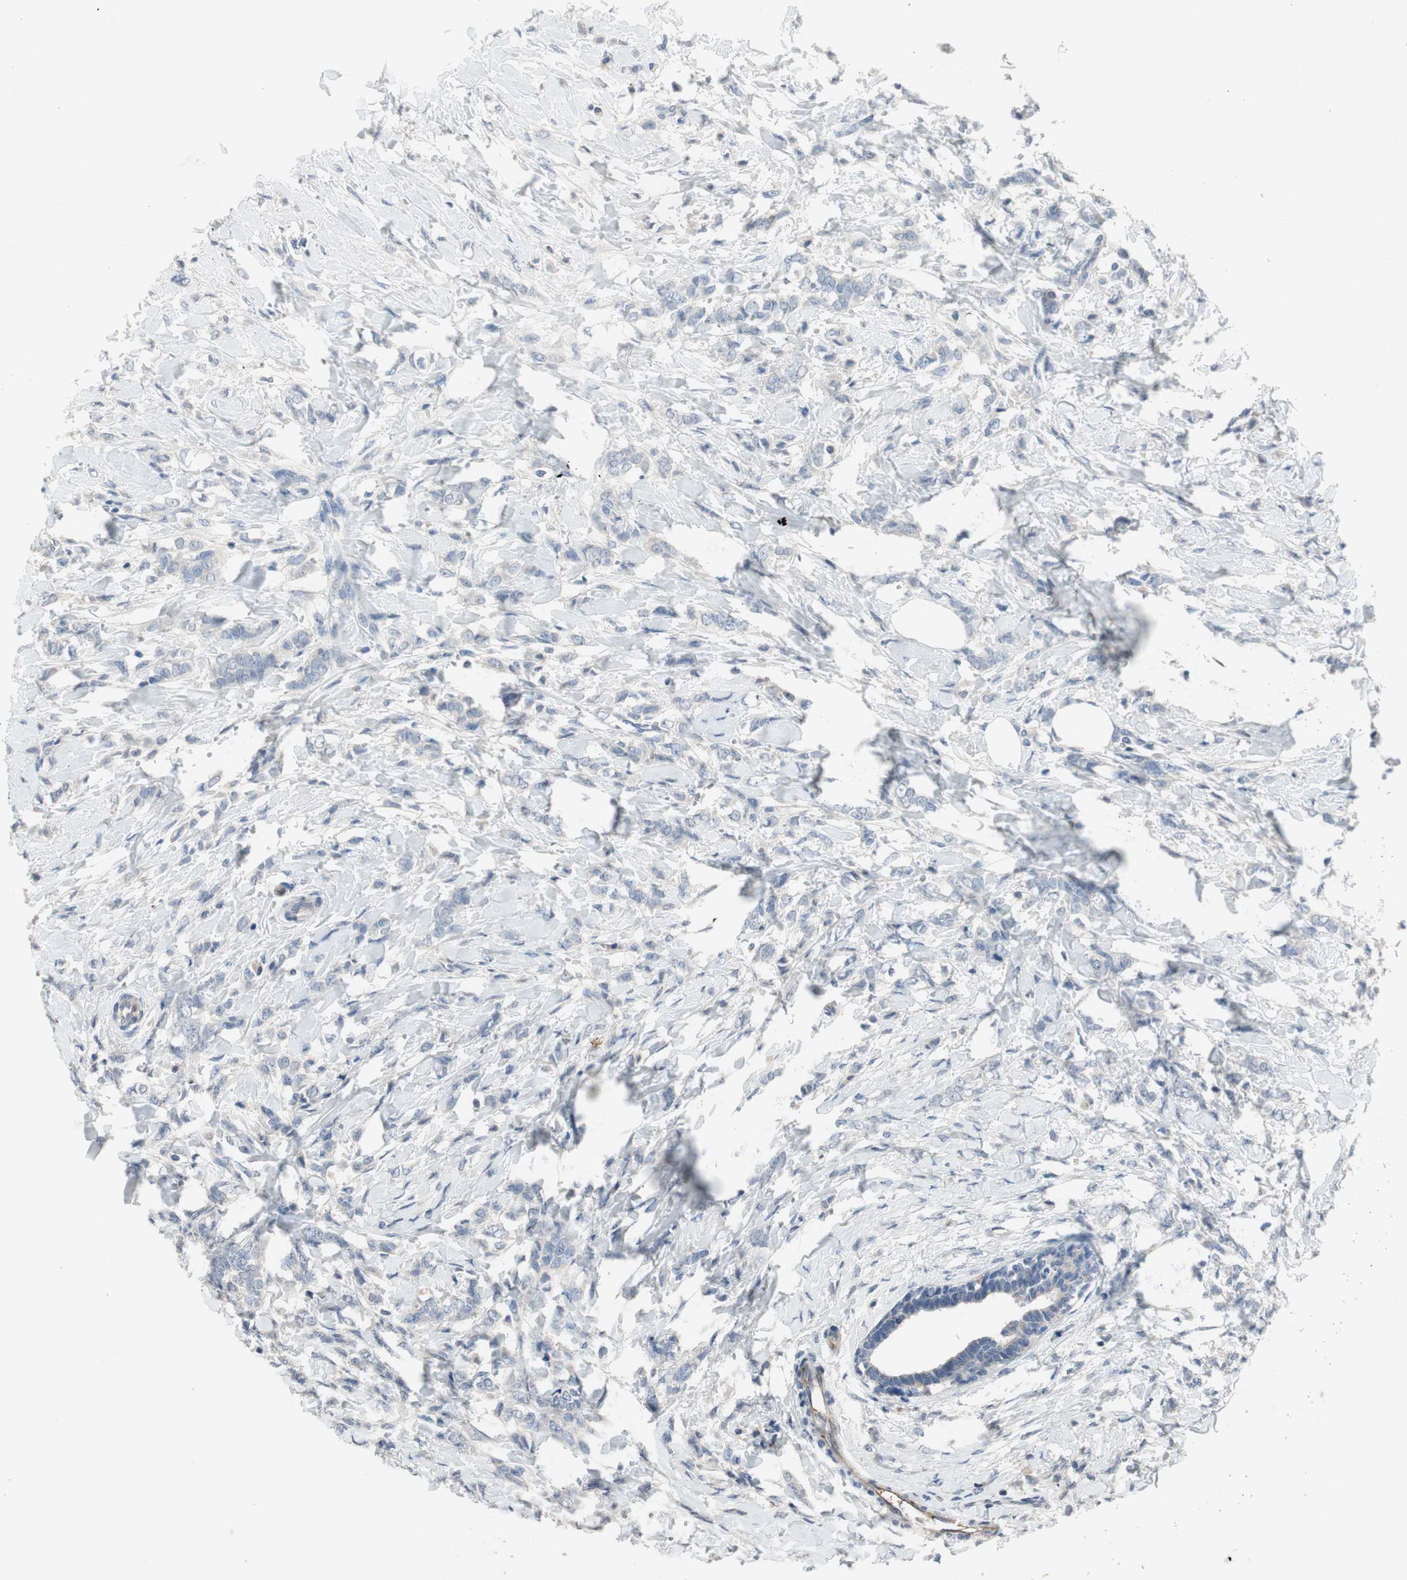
{"staining": {"intensity": "negative", "quantity": "none", "location": "none"}, "tissue": "breast cancer", "cell_type": "Tumor cells", "image_type": "cancer", "snomed": [{"axis": "morphology", "description": "Lobular carcinoma, in situ"}, {"axis": "morphology", "description": "Lobular carcinoma"}, {"axis": "topography", "description": "Breast"}], "caption": "Immunohistochemistry (IHC) of lobular carcinoma (breast) reveals no expression in tumor cells.", "gene": "ALPL", "patient": {"sex": "female", "age": 41}}